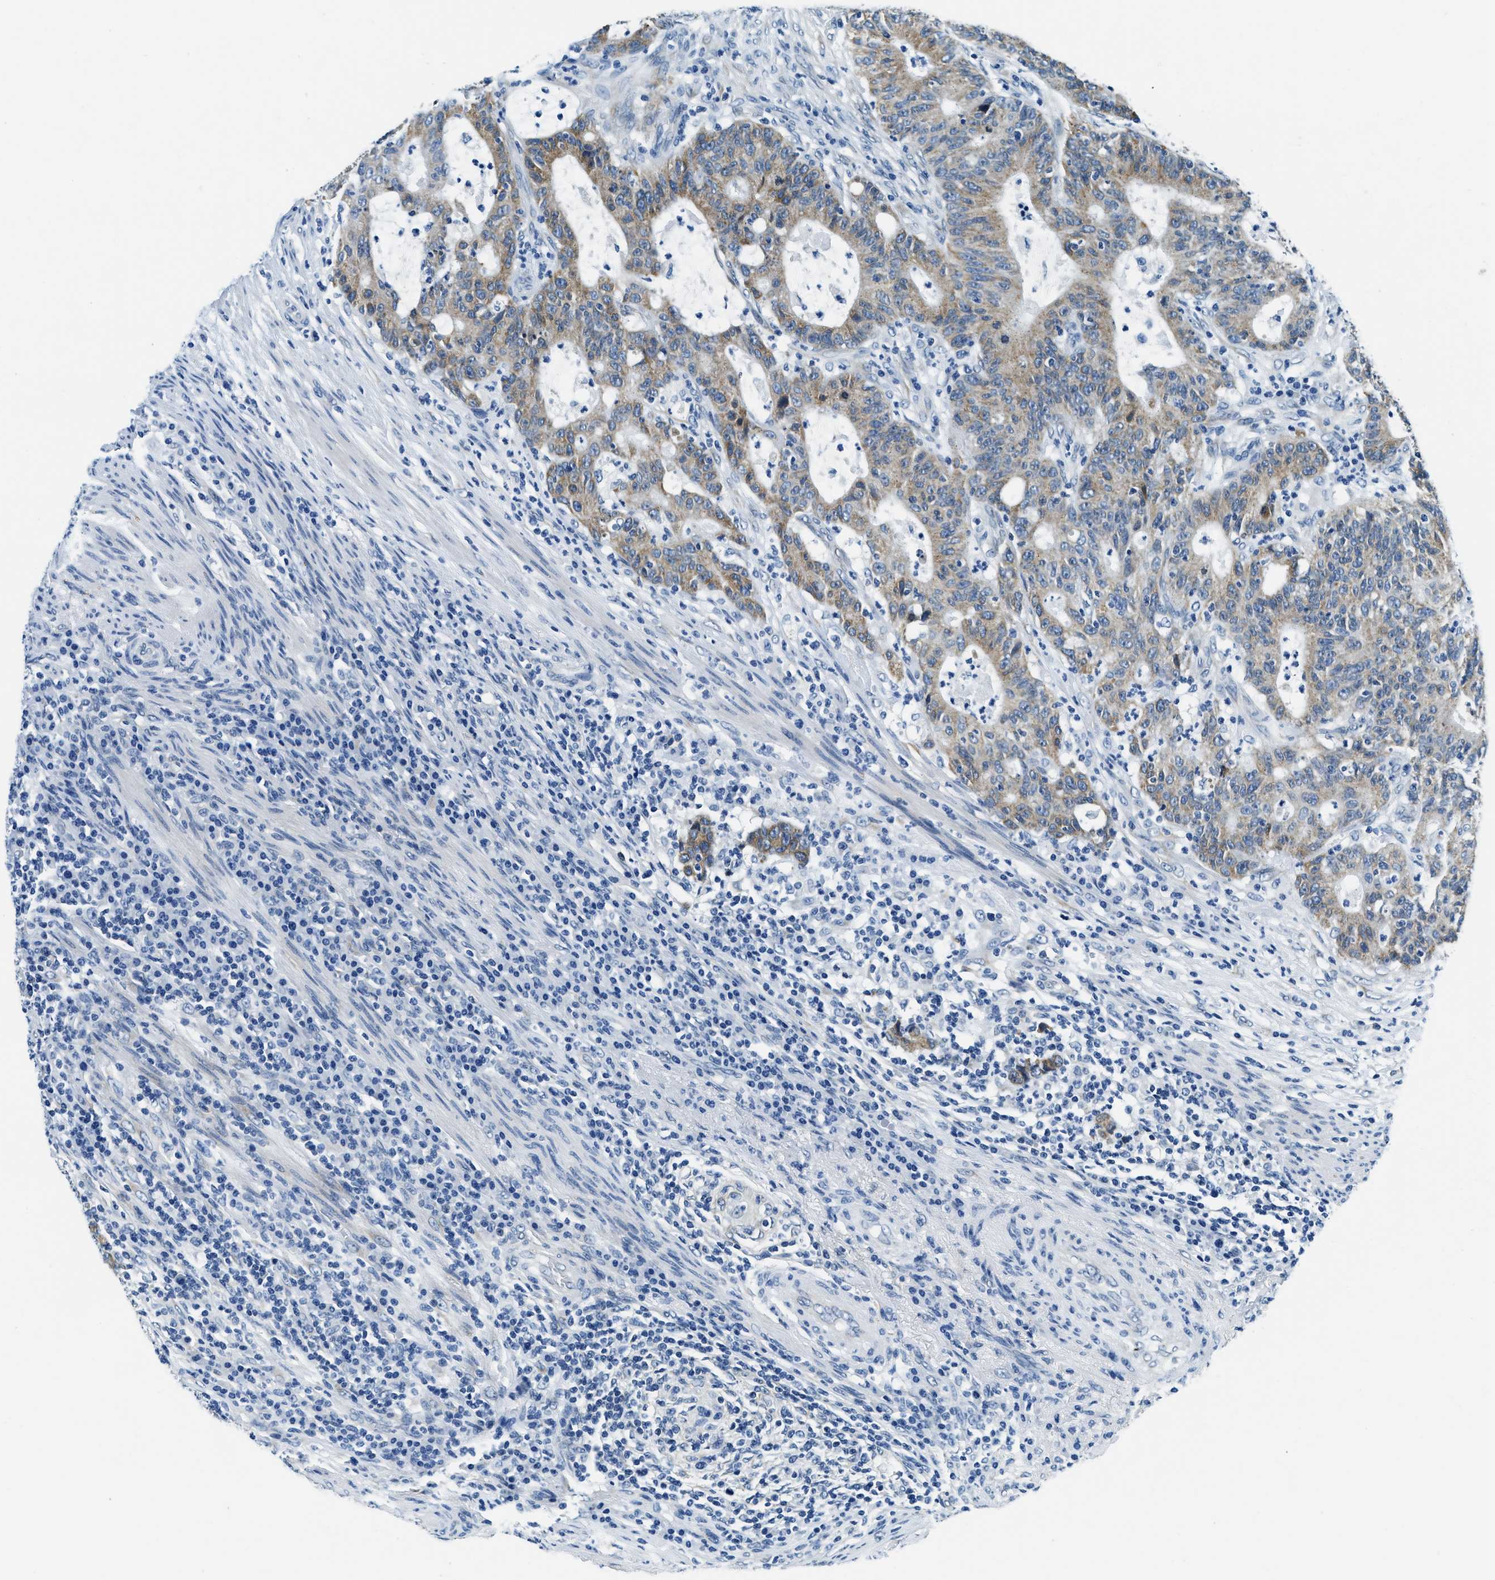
{"staining": {"intensity": "moderate", "quantity": "25%-75%", "location": "cytoplasmic/membranous"}, "tissue": "colorectal cancer", "cell_type": "Tumor cells", "image_type": "cancer", "snomed": [{"axis": "morphology", "description": "Normal tissue, NOS"}, {"axis": "morphology", "description": "Adenocarcinoma, NOS"}, {"axis": "topography", "description": "Colon"}], "caption": "This micrograph shows IHC staining of colorectal cancer, with medium moderate cytoplasmic/membranous positivity in approximately 25%-75% of tumor cells.", "gene": "UBAC2", "patient": {"sex": "female", "age": 75}}